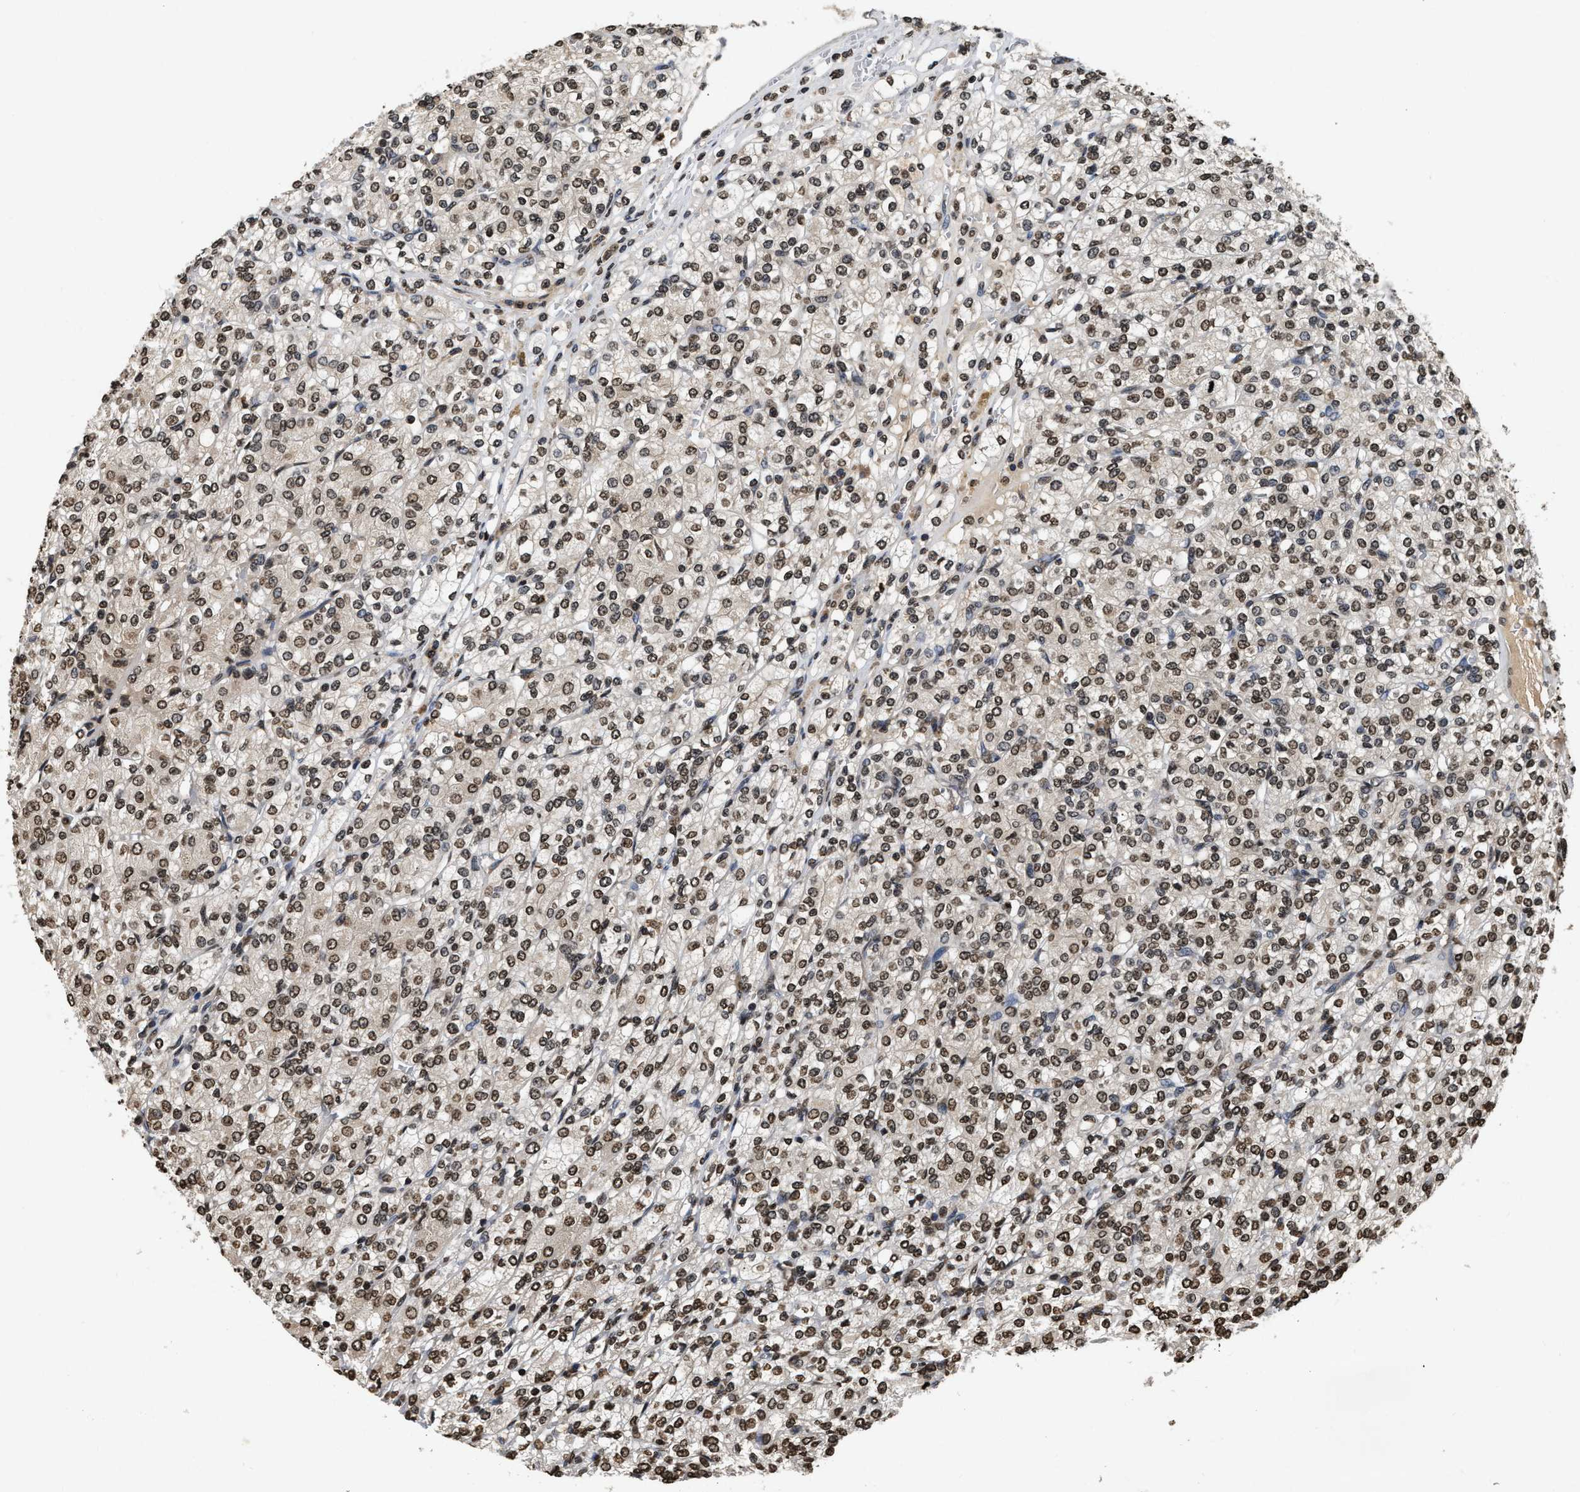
{"staining": {"intensity": "moderate", "quantity": ">75%", "location": "nuclear"}, "tissue": "renal cancer", "cell_type": "Tumor cells", "image_type": "cancer", "snomed": [{"axis": "morphology", "description": "Adenocarcinoma, NOS"}, {"axis": "topography", "description": "Kidney"}], "caption": "Human renal cancer stained with a protein marker displays moderate staining in tumor cells.", "gene": "DNASE1L3", "patient": {"sex": "male", "age": 77}}